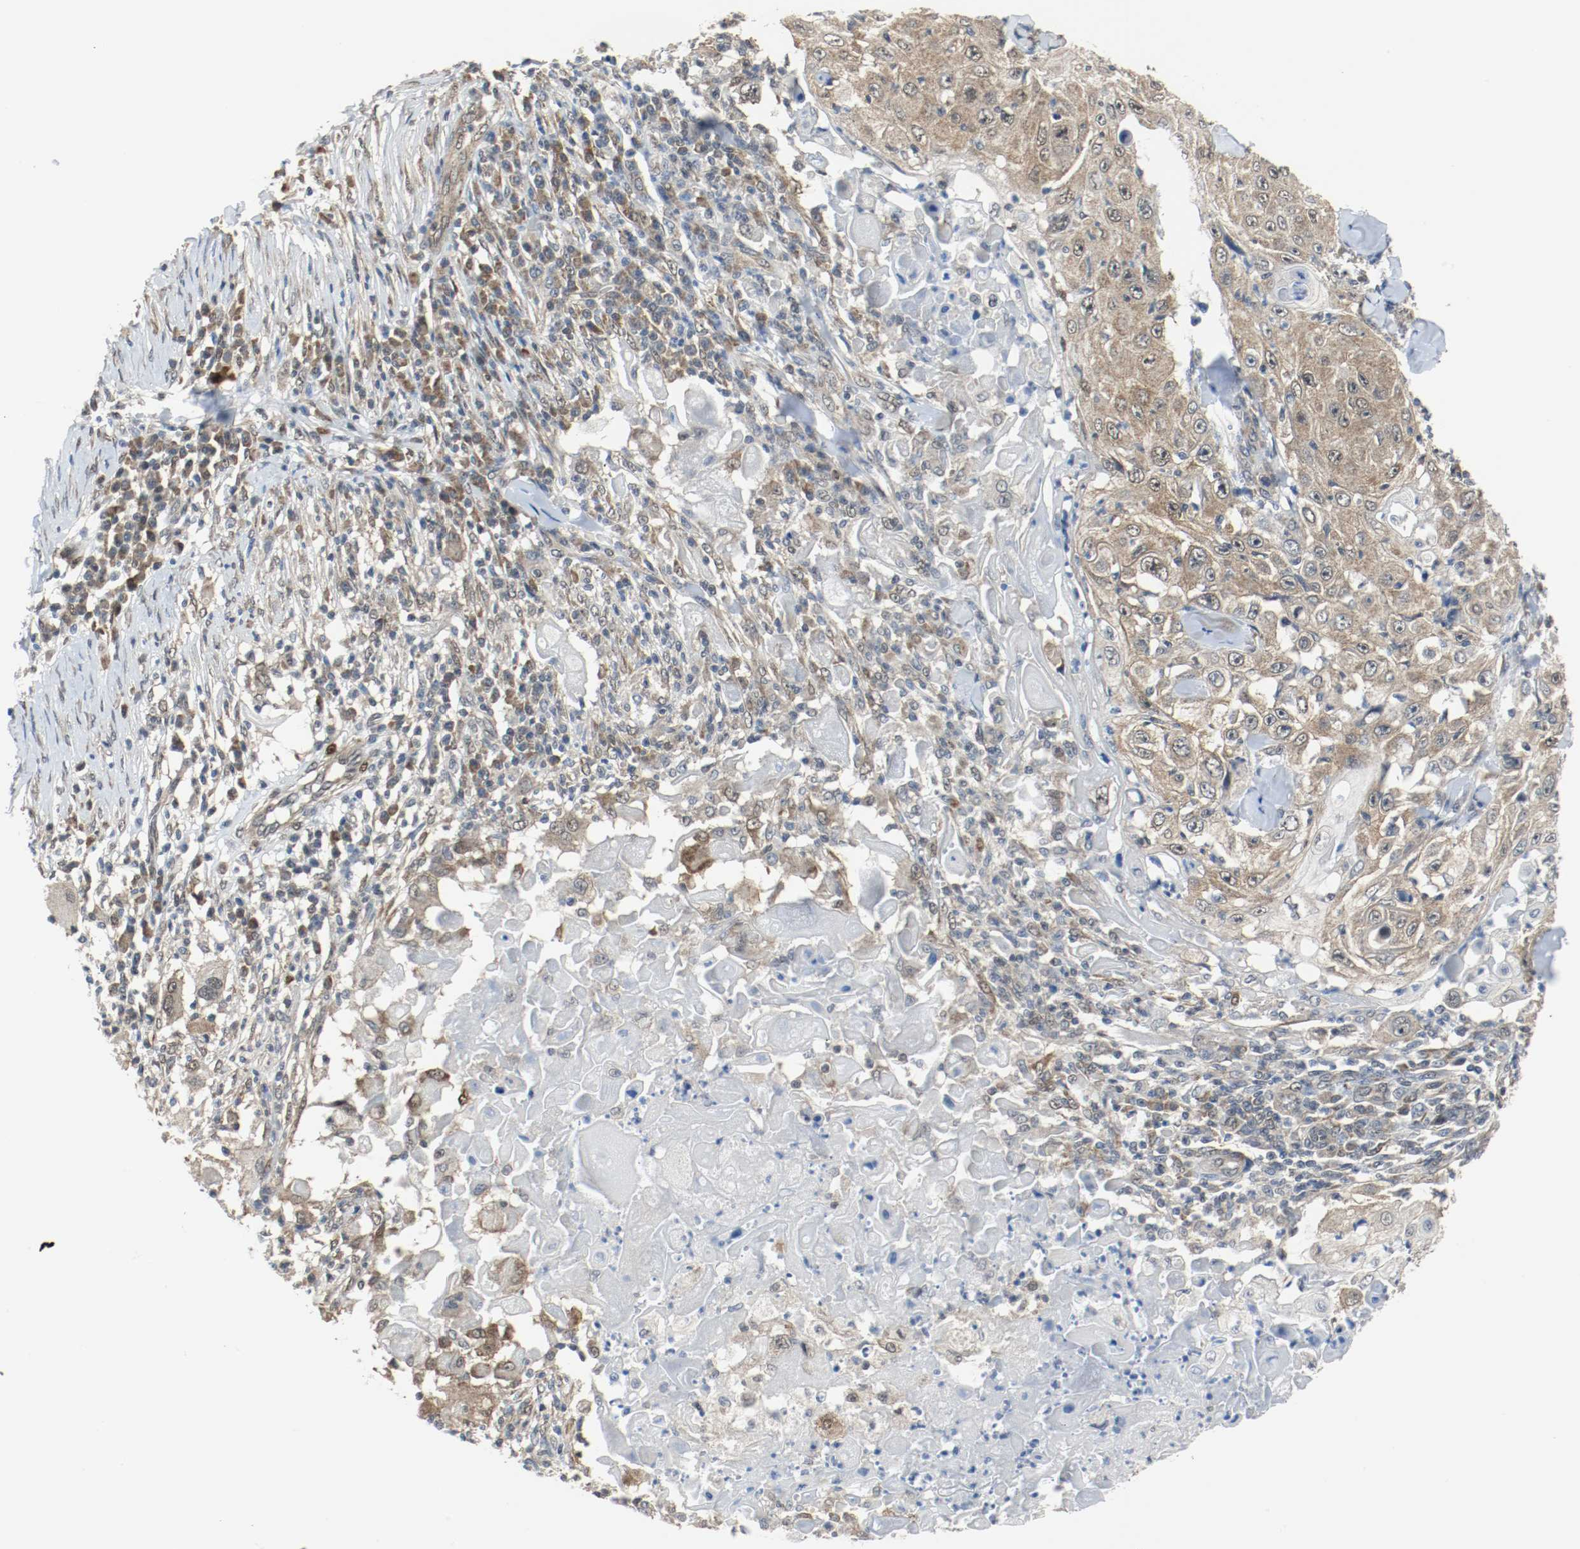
{"staining": {"intensity": "weak", "quantity": ">75%", "location": "cytoplasmic/membranous,nuclear"}, "tissue": "skin cancer", "cell_type": "Tumor cells", "image_type": "cancer", "snomed": [{"axis": "morphology", "description": "Squamous cell carcinoma, NOS"}, {"axis": "topography", "description": "Skin"}], "caption": "This image demonstrates immunohistochemistry (IHC) staining of skin cancer, with low weak cytoplasmic/membranous and nuclear expression in about >75% of tumor cells.", "gene": "PPME1", "patient": {"sex": "male", "age": 86}}